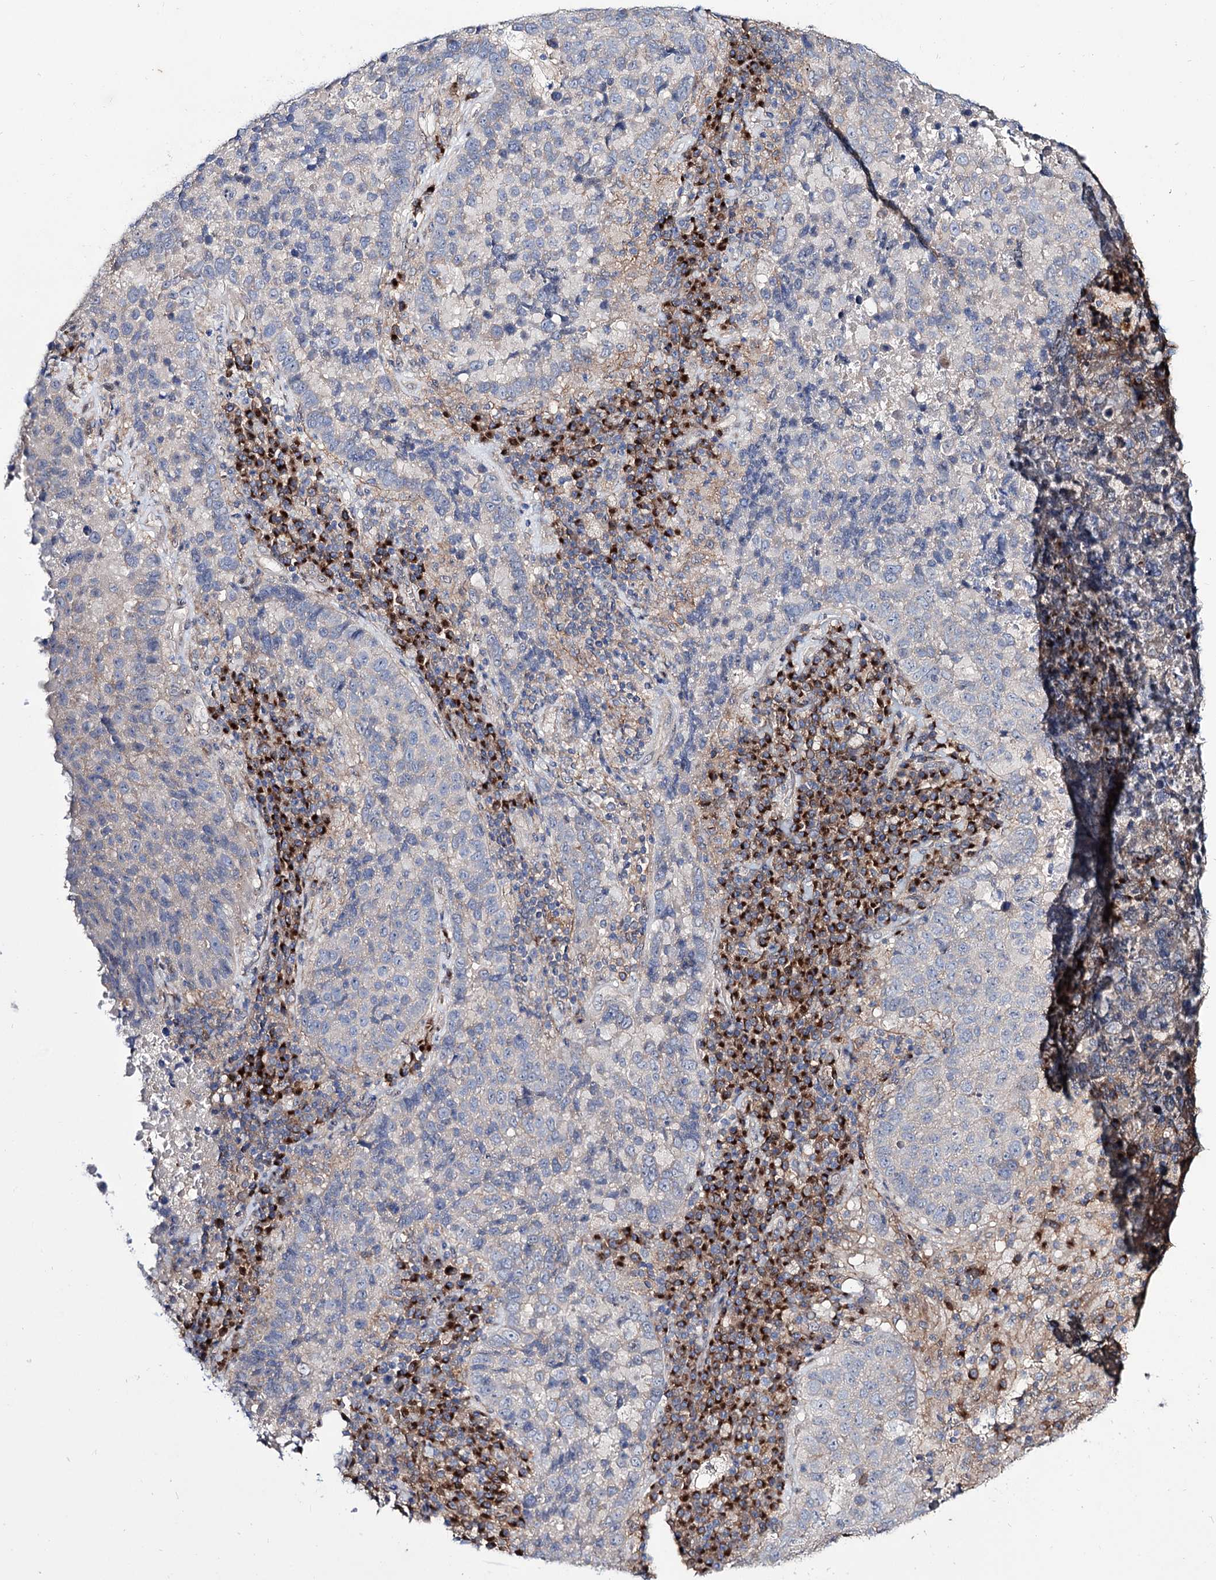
{"staining": {"intensity": "weak", "quantity": "<25%", "location": "cytoplasmic/membranous"}, "tissue": "lung cancer", "cell_type": "Tumor cells", "image_type": "cancer", "snomed": [{"axis": "morphology", "description": "Squamous cell carcinoma, NOS"}, {"axis": "topography", "description": "Lung"}], "caption": "High power microscopy micrograph of an immunohistochemistry (IHC) micrograph of lung cancer, revealing no significant positivity in tumor cells.", "gene": "SEC24A", "patient": {"sex": "male", "age": 73}}